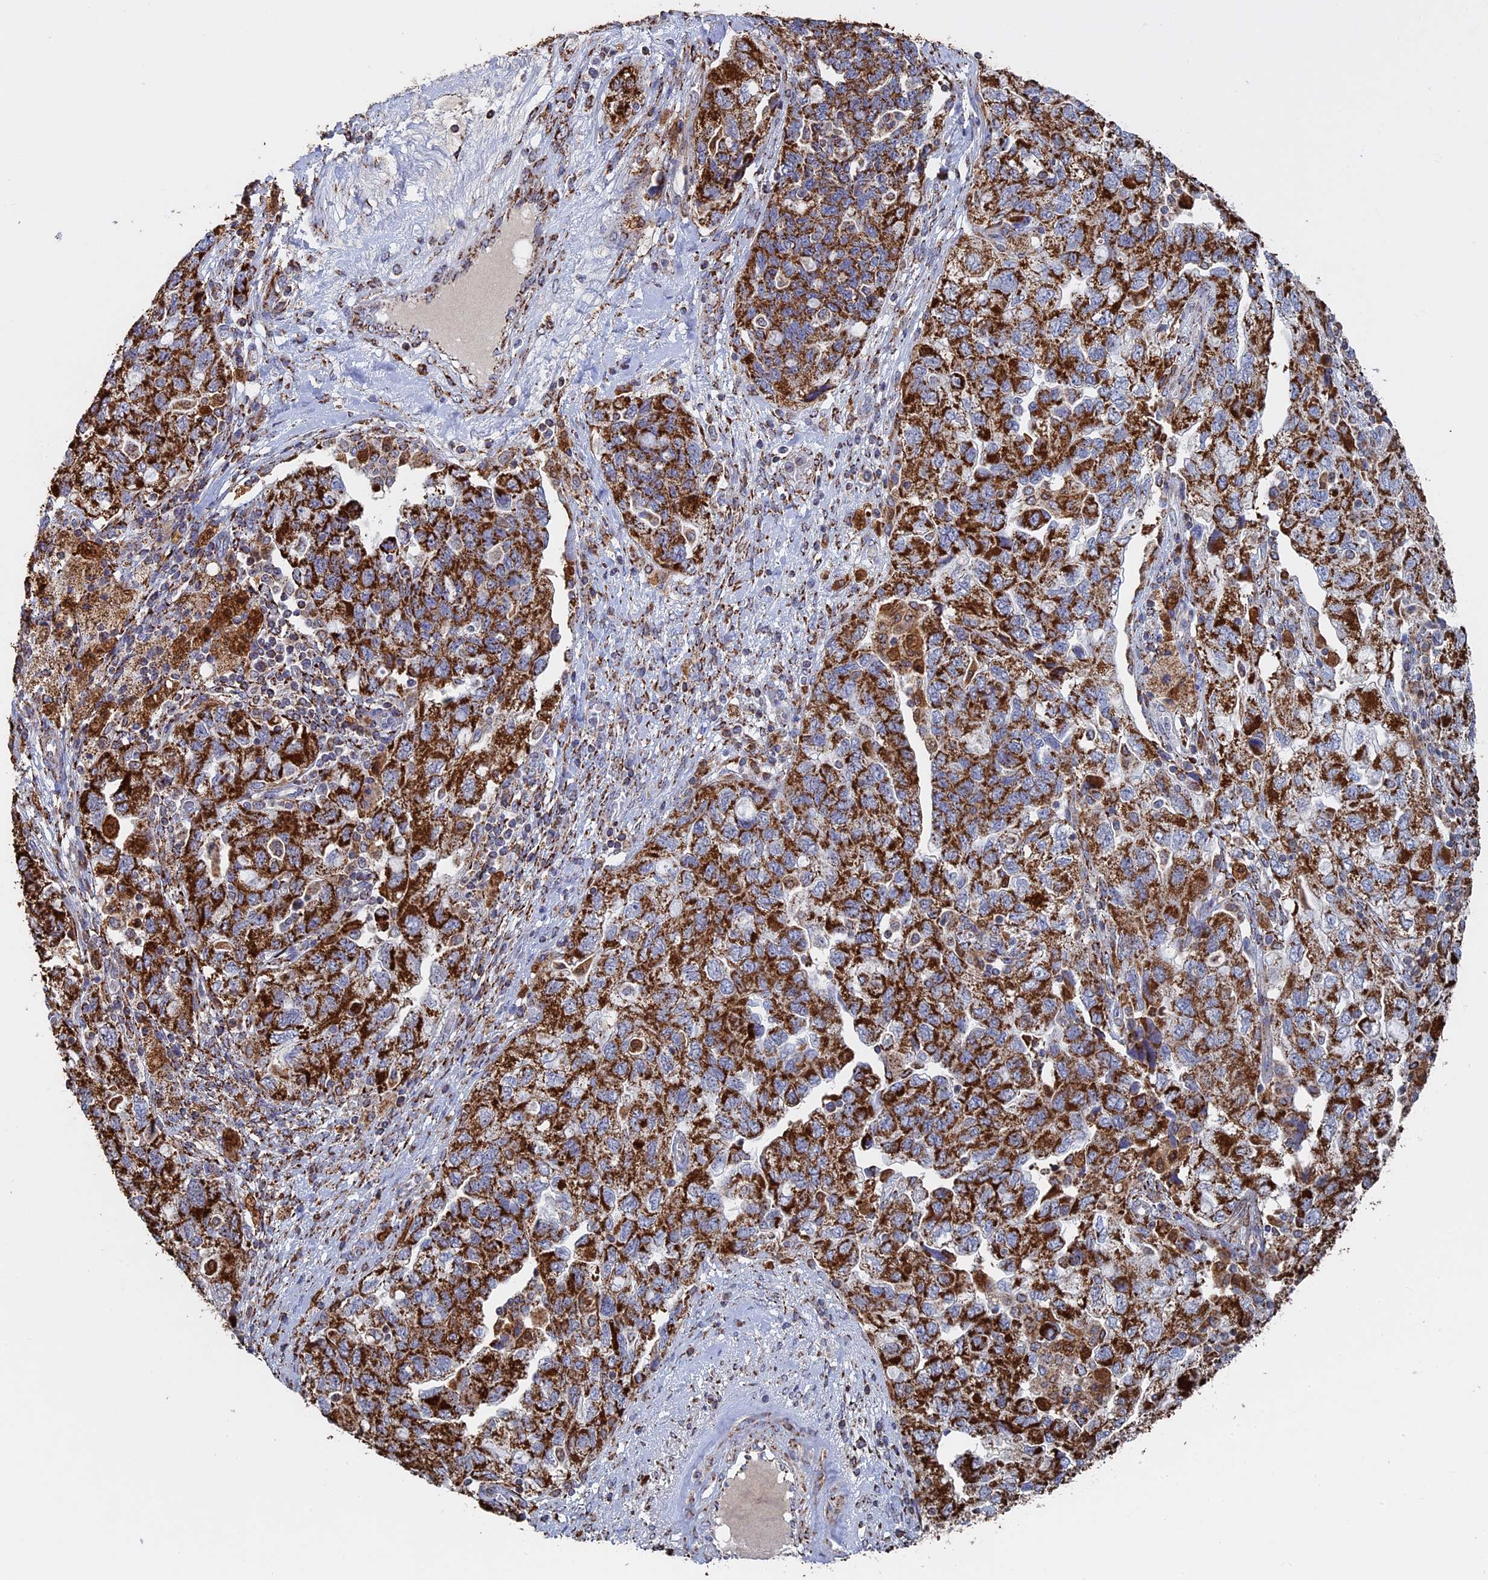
{"staining": {"intensity": "strong", "quantity": ">75%", "location": "cytoplasmic/membranous"}, "tissue": "ovarian cancer", "cell_type": "Tumor cells", "image_type": "cancer", "snomed": [{"axis": "morphology", "description": "Carcinoma, NOS"}, {"axis": "morphology", "description": "Cystadenocarcinoma, serous, NOS"}, {"axis": "topography", "description": "Ovary"}], "caption": "Immunohistochemistry staining of ovarian cancer, which exhibits high levels of strong cytoplasmic/membranous positivity in approximately >75% of tumor cells indicating strong cytoplasmic/membranous protein positivity. The staining was performed using DAB (3,3'-diaminobenzidine) (brown) for protein detection and nuclei were counterstained in hematoxylin (blue).", "gene": "SEC24D", "patient": {"sex": "female", "age": 69}}